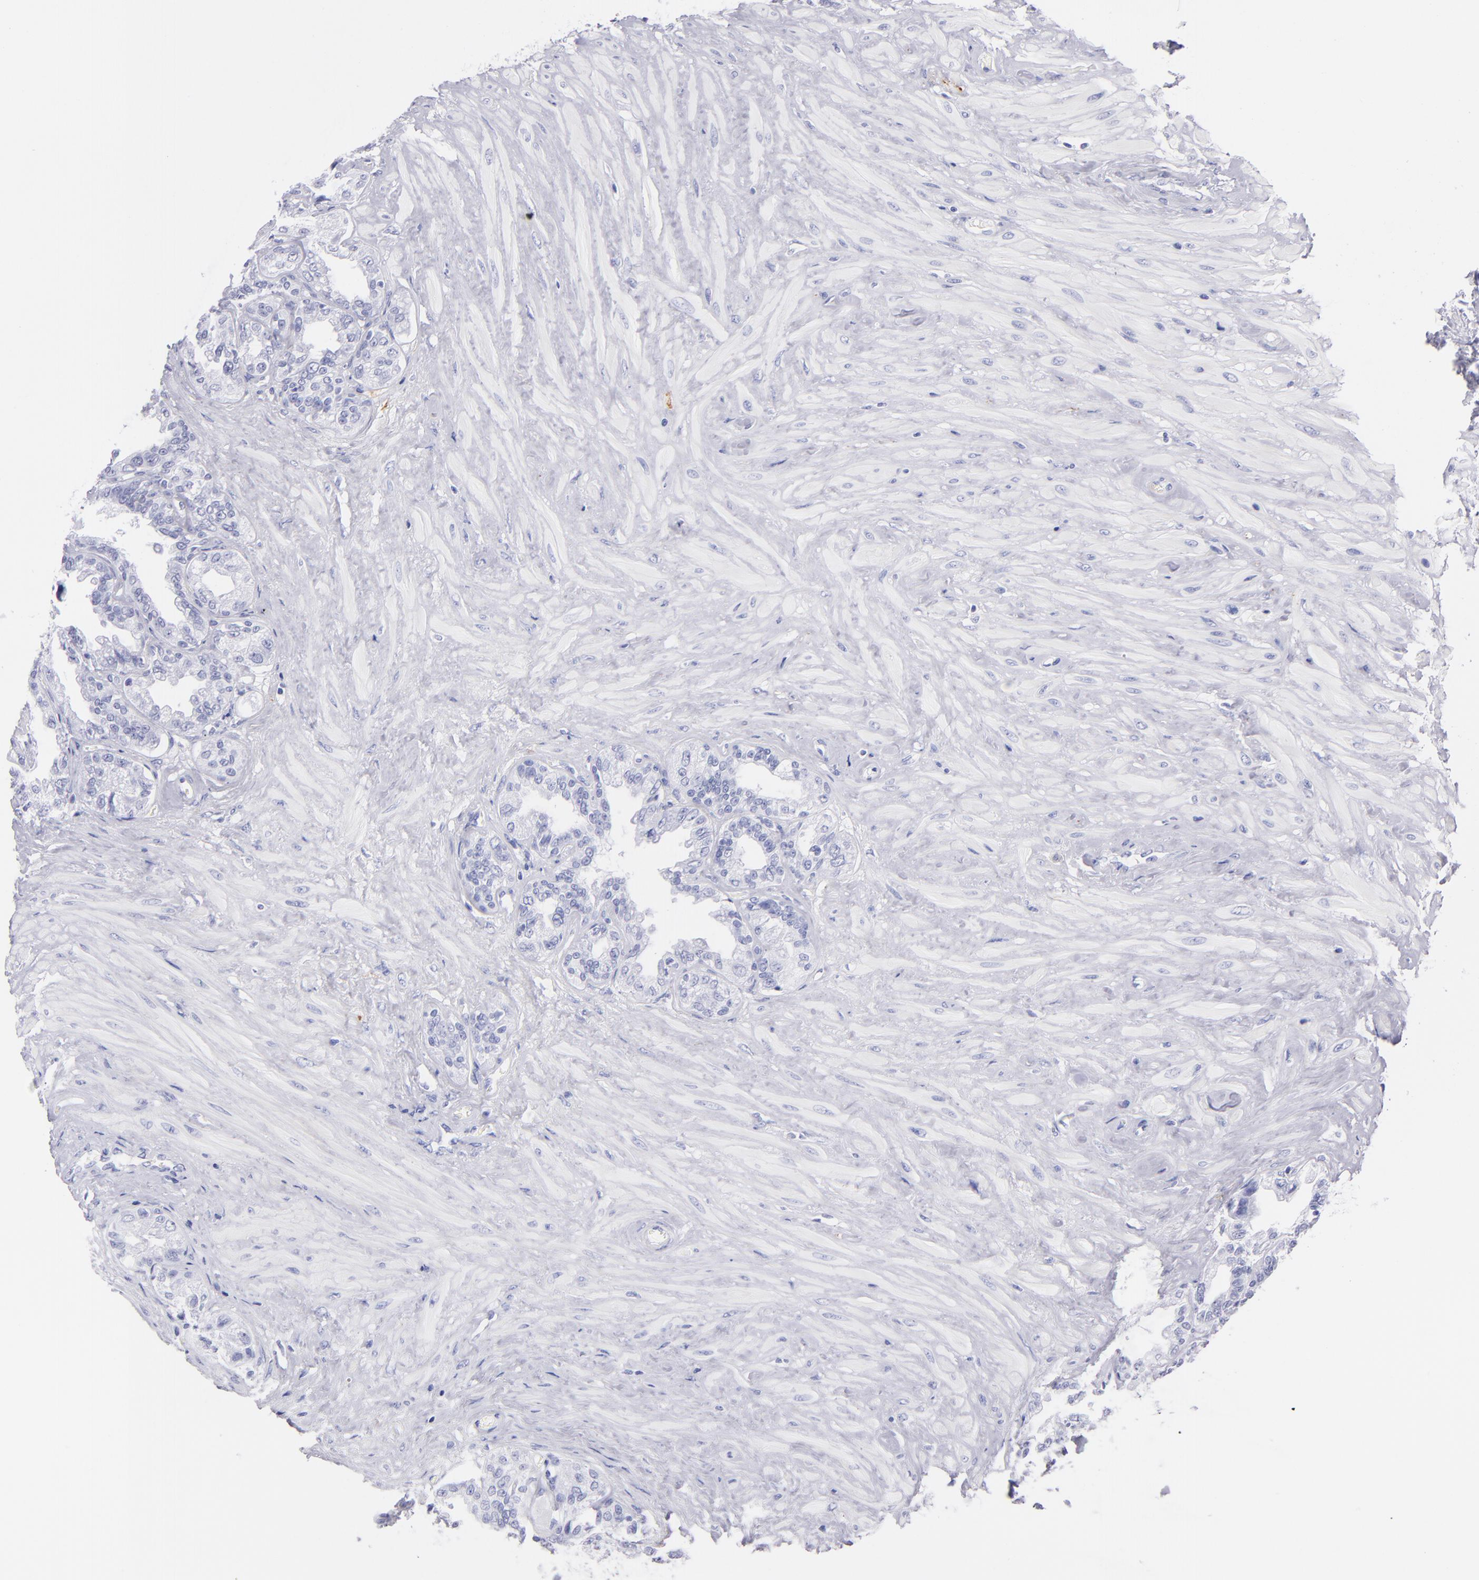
{"staining": {"intensity": "negative", "quantity": "none", "location": "none"}, "tissue": "seminal vesicle", "cell_type": "Glandular cells", "image_type": "normal", "snomed": [{"axis": "morphology", "description": "Normal tissue, NOS"}, {"axis": "morphology", "description": "Inflammation, NOS"}, {"axis": "topography", "description": "Urinary bladder"}, {"axis": "topography", "description": "Prostate"}, {"axis": "topography", "description": "Seminal veicle"}], "caption": "A high-resolution micrograph shows IHC staining of benign seminal vesicle, which demonstrates no significant expression in glandular cells.", "gene": "PRPH", "patient": {"sex": "male", "age": 82}}